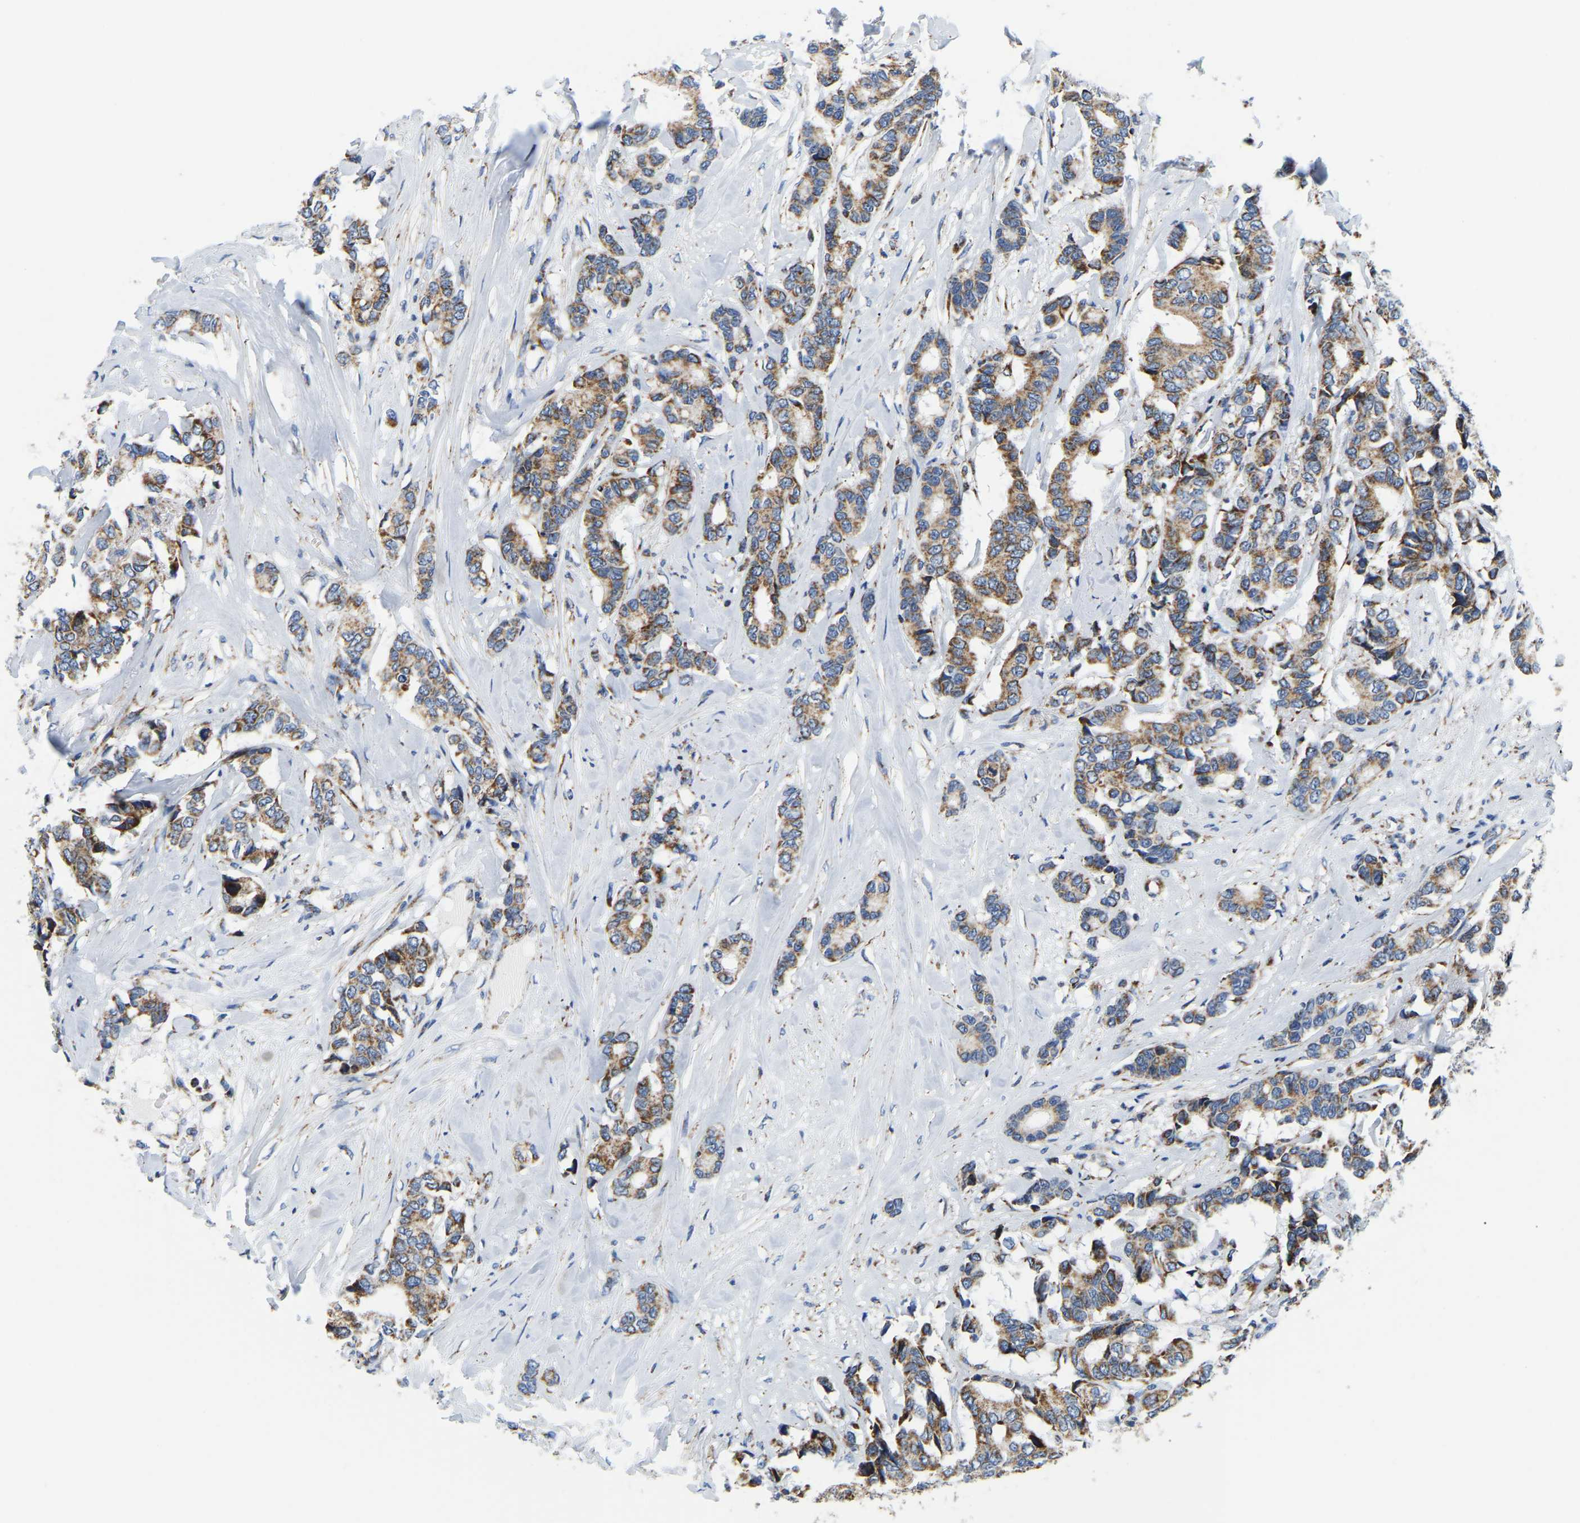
{"staining": {"intensity": "moderate", "quantity": ">75%", "location": "cytoplasmic/membranous"}, "tissue": "breast cancer", "cell_type": "Tumor cells", "image_type": "cancer", "snomed": [{"axis": "morphology", "description": "Duct carcinoma"}, {"axis": "topography", "description": "Breast"}], "caption": "A high-resolution histopathology image shows immunohistochemistry (IHC) staining of breast cancer (intraductal carcinoma), which exhibits moderate cytoplasmic/membranous expression in approximately >75% of tumor cells. The protein of interest is stained brown, and the nuclei are stained in blue (DAB (3,3'-diaminobenzidine) IHC with brightfield microscopy, high magnification).", "gene": "SFXN1", "patient": {"sex": "female", "age": 87}}